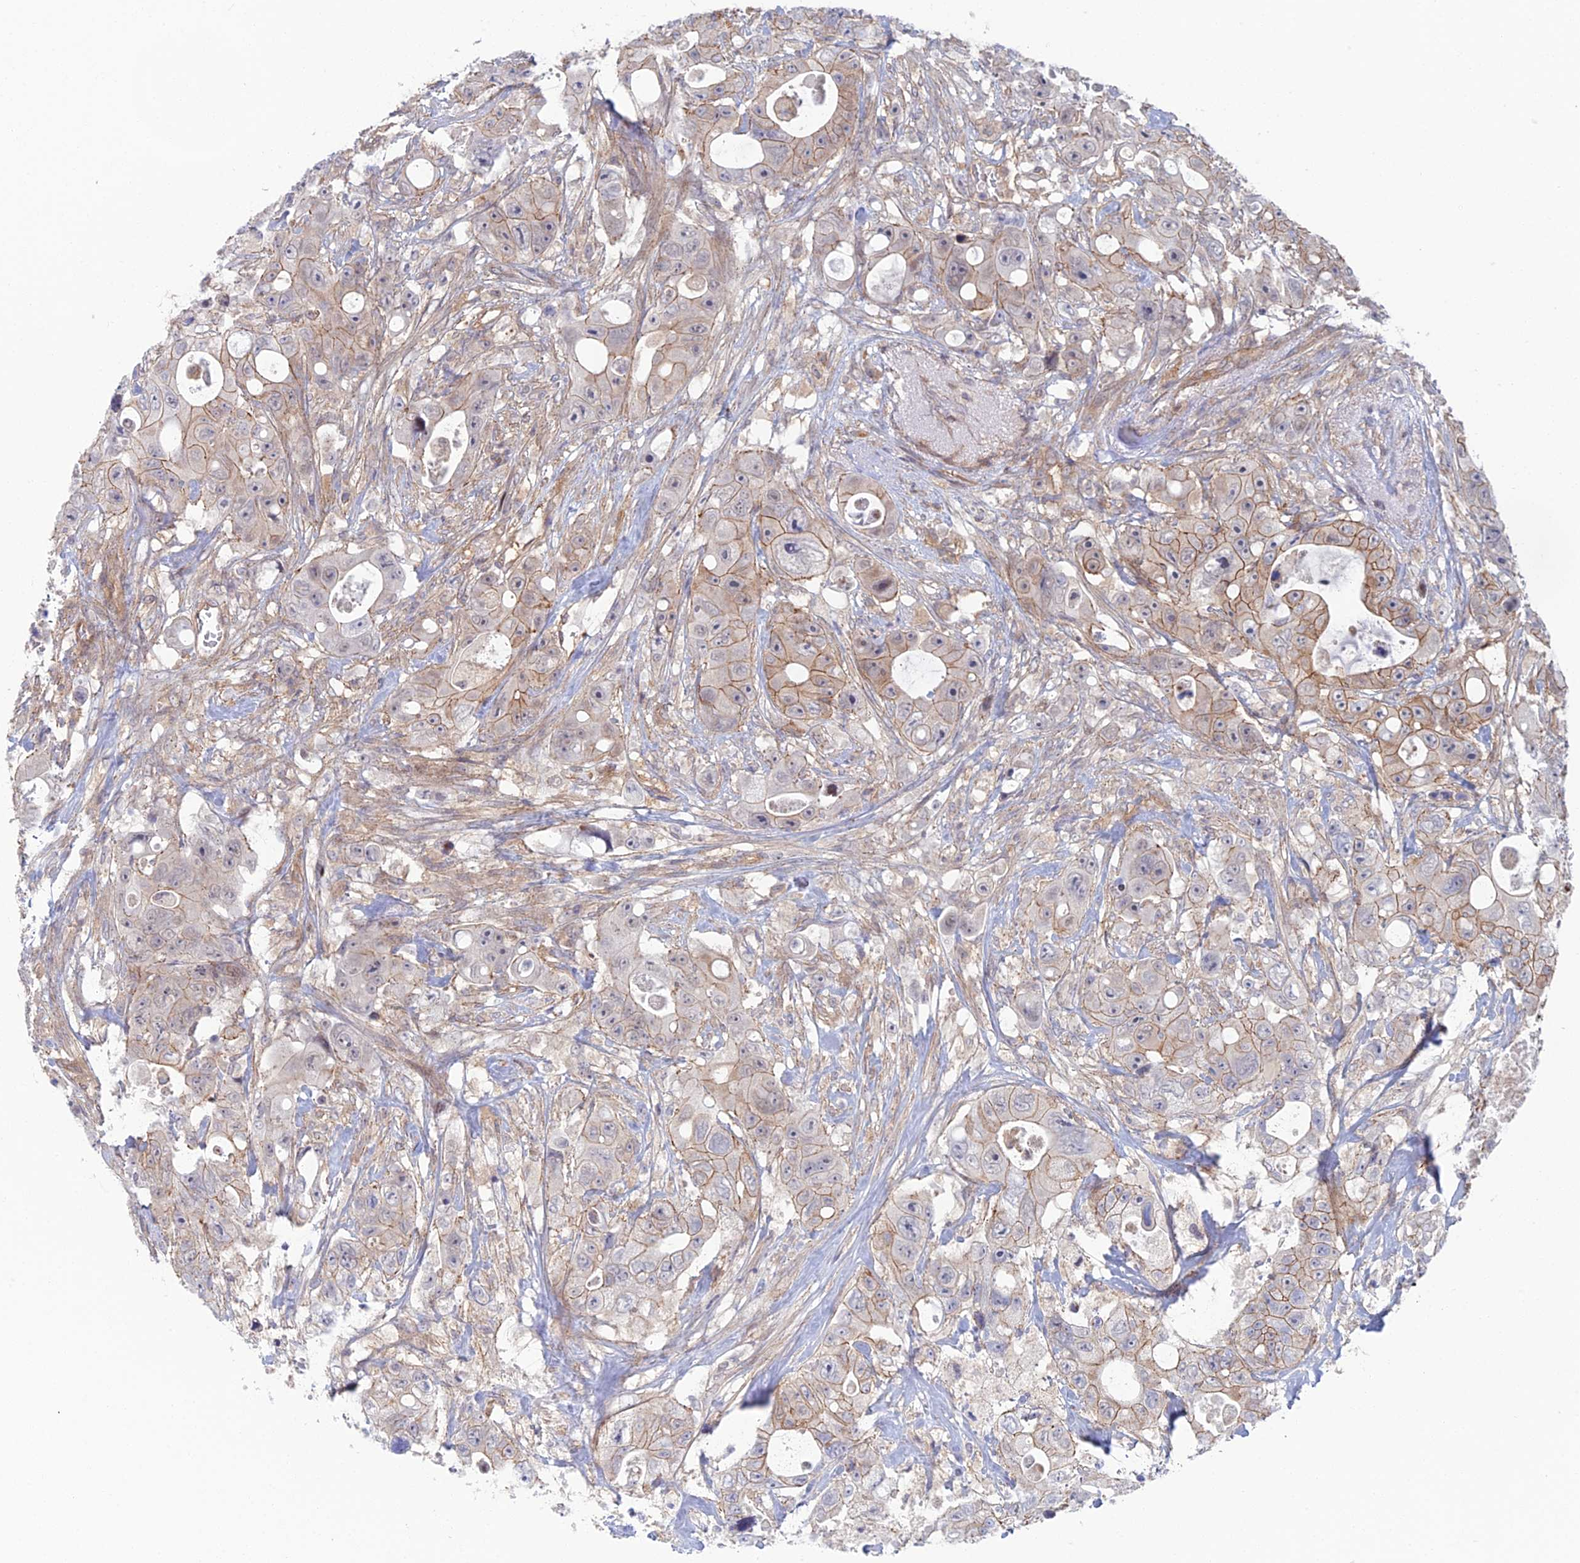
{"staining": {"intensity": "moderate", "quantity": "25%-75%", "location": "cytoplasmic/membranous"}, "tissue": "colorectal cancer", "cell_type": "Tumor cells", "image_type": "cancer", "snomed": [{"axis": "morphology", "description": "Adenocarcinoma, NOS"}, {"axis": "topography", "description": "Colon"}], "caption": "This image displays IHC staining of human colorectal cancer (adenocarcinoma), with medium moderate cytoplasmic/membranous staining in approximately 25%-75% of tumor cells.", "gene": "ABHD1", "patient": {"sex": "female", "age": 46}}